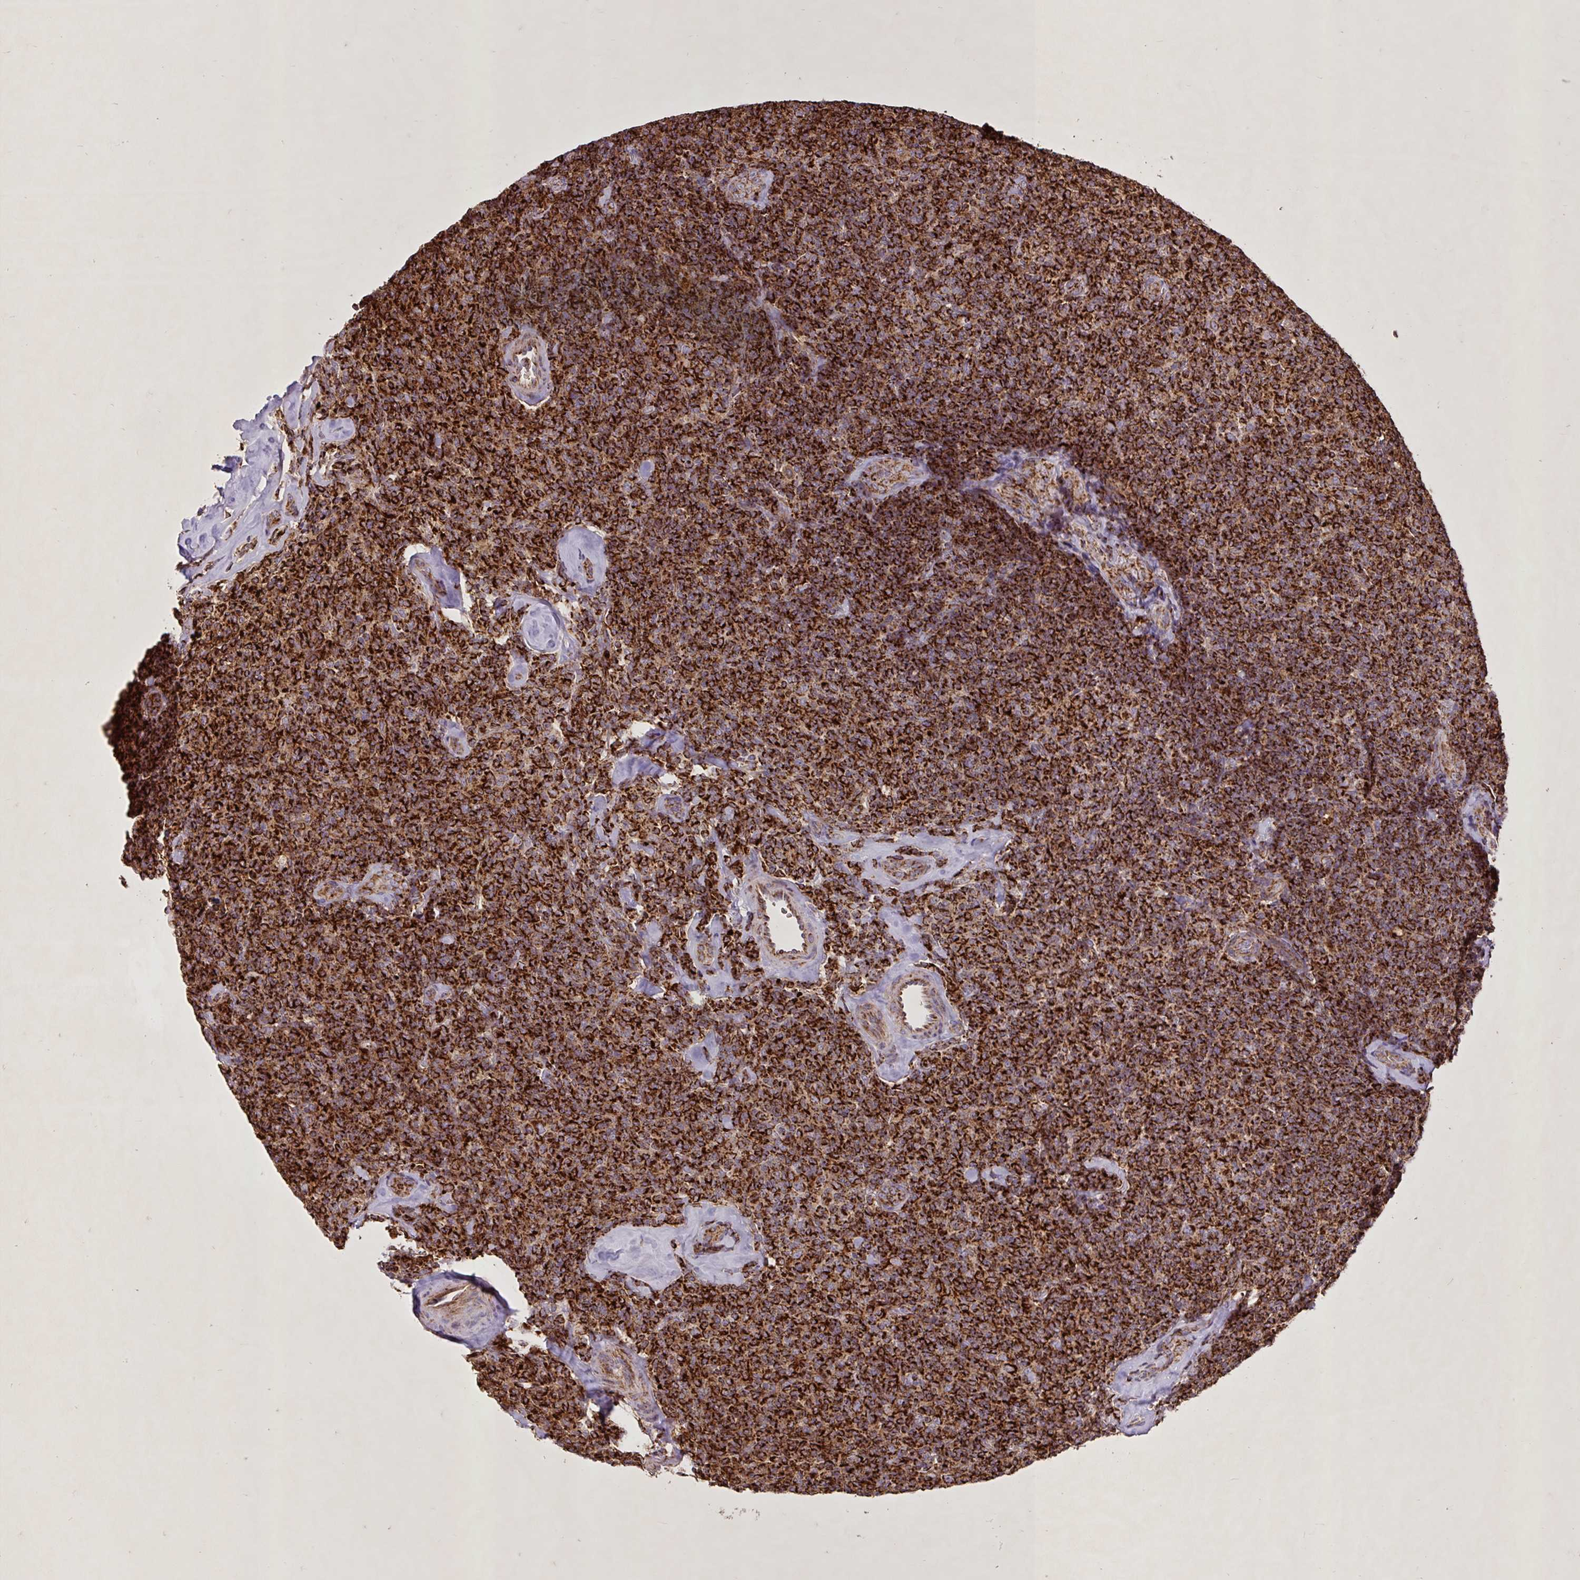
{"staining": {"intensity": "strong", "quantity": ">75%", "location": "cytoplasmic/membranous"}, "tissue": "lymphoma", "cell_type": "Tumor cells", "image_type": "cancer", "snomed": [{"axis": "morphology", "description": "Malignant lymphoma, non-Hodgkin's type, Low grade"}, {"axis": "topography", "description": "Lymph node"}], "caption": "IHC staining of lymphoma, which displays high levels of strong cytoplasmic/membranous positivity in about >75% of tumor cells indicating strong cytoplasmic/membranous protein positivity. The staining was performed using DAB (3,3'-diaminobenzidine) (brown) for protein detection and nuclei were counterstained in hematoxylin (blue).", "gene": "AGK", "patient": {"sex": "female", "age": 56}}